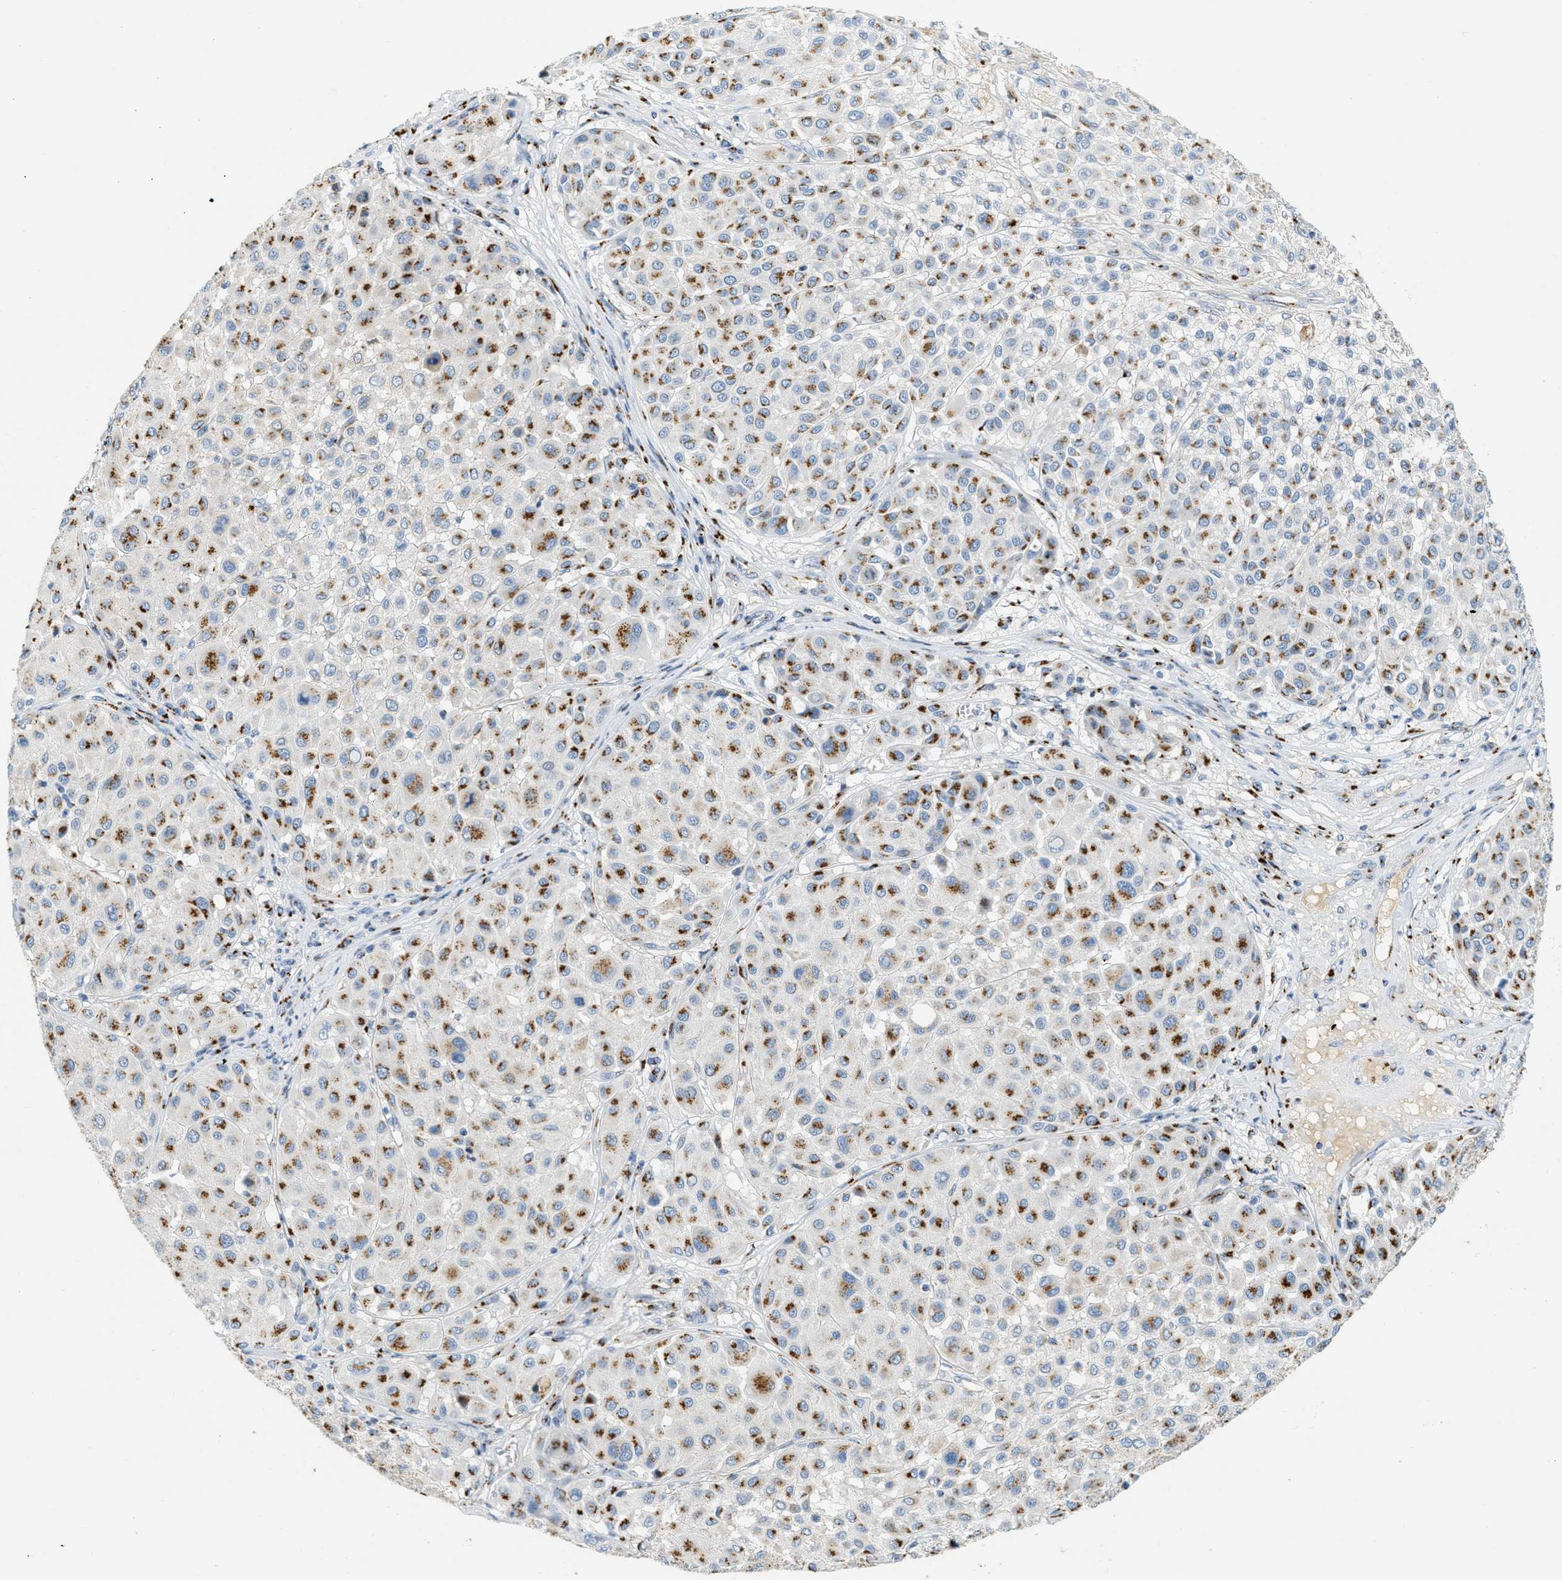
{"staining": {"intensity": "moderate", "quantity": "25%-75%", "location": "cytoplasmic/membranous"}, "tissue": "melanoma", "cell_type": "Tumor cells", "image_type": "cancer", "snomed": [{"axis": "morphology", "description": "Malignant melanoma, Metastatic site"}, {"axis": "topography", "description": "Soft tissue"}], "caption": "IHC image of neoplastic tissue: human malignant melanoma (metastatic site) stained using immunohistochemistry (IHC) exhibits medium levels of moderate protein expression localized specifically in the cytoplasmic/membranous of tumor cells, appearing as a cytoplasmic/membranous brown color.", "gene": "ENTPD4", "patient": {"sex": "male", "age": 41}}